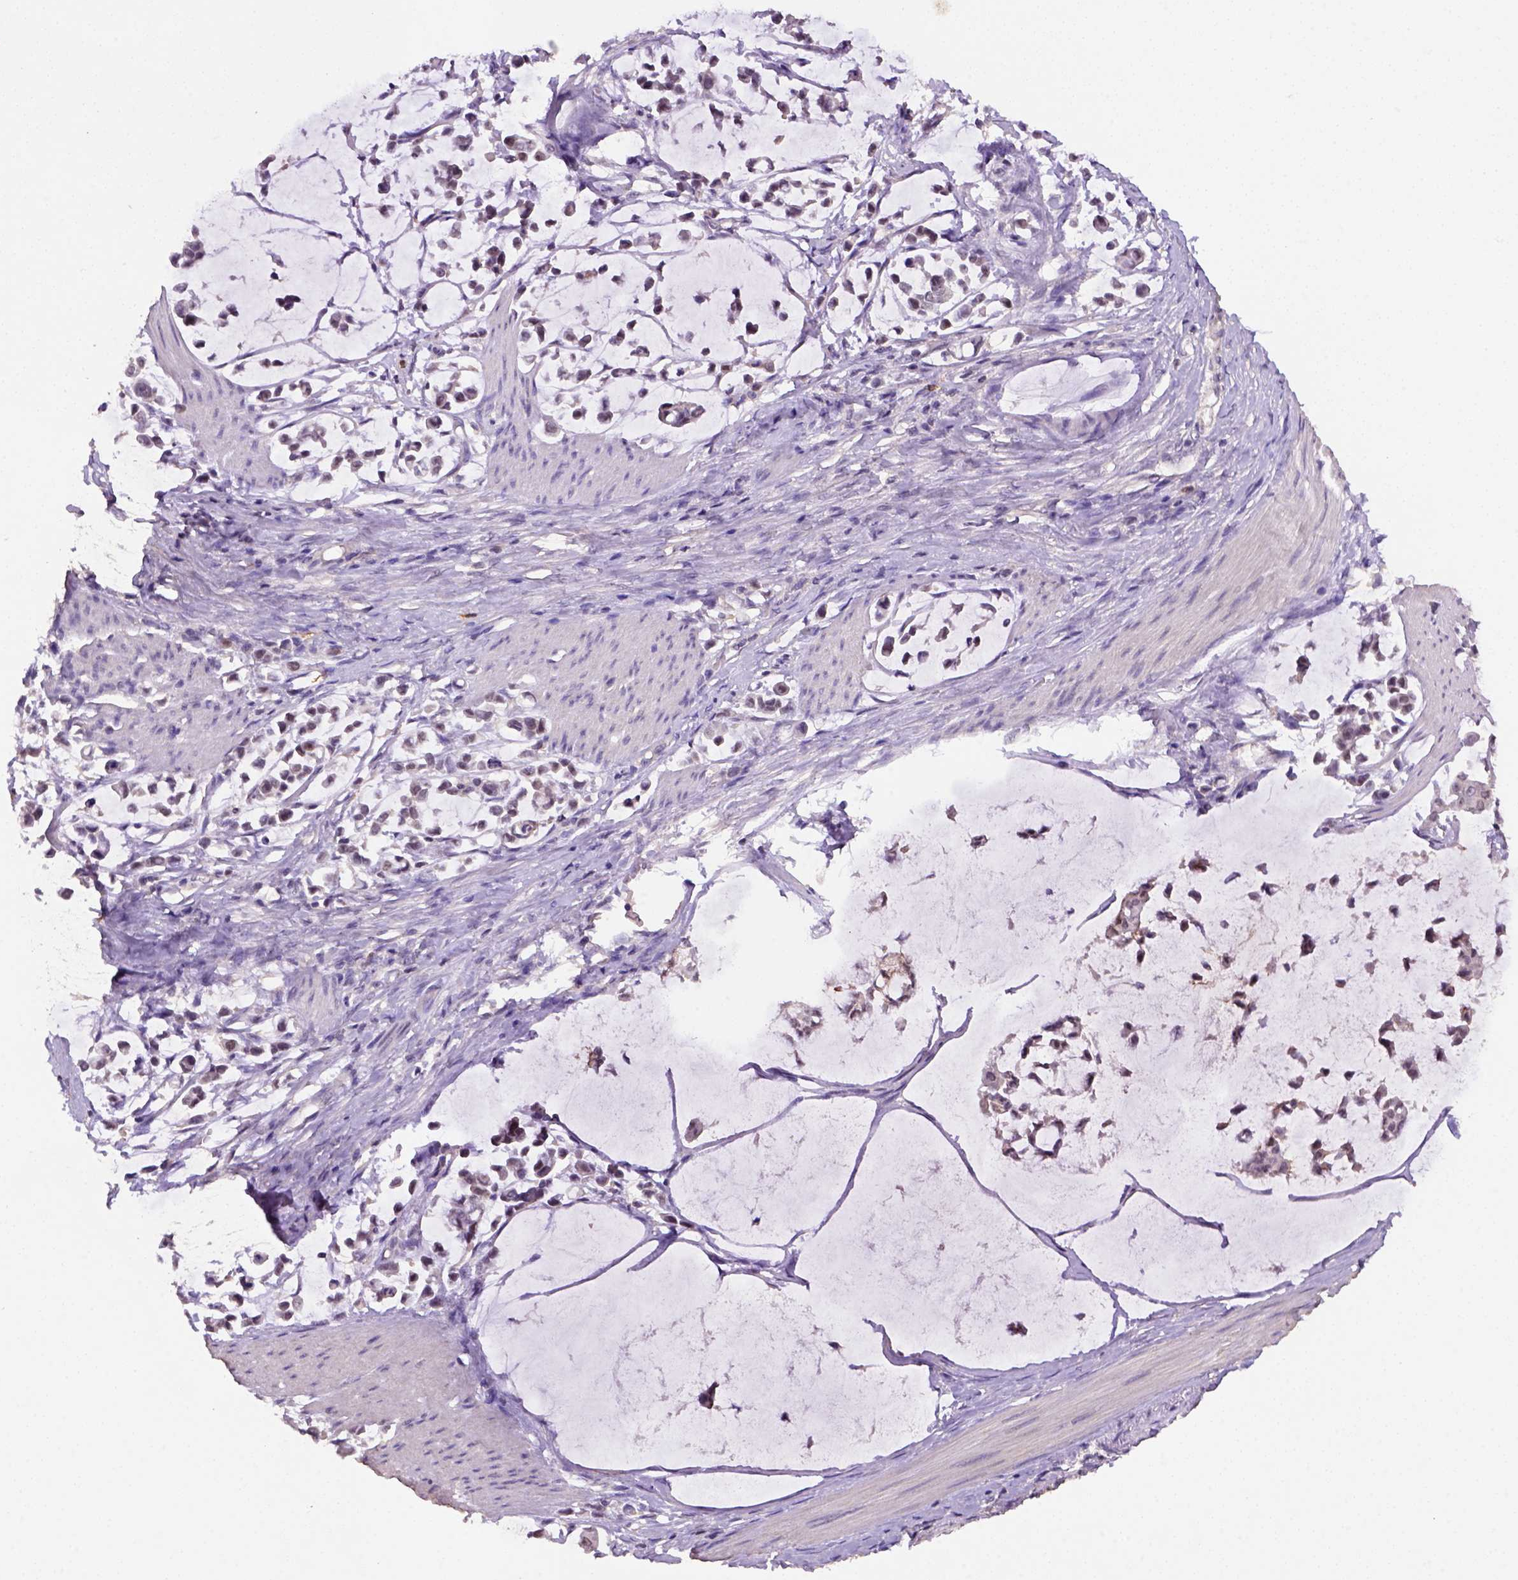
{"staining": {"intensity": "weak", "quantity": "25%-75%", "location": "cytoplasmic/membranous,nuclear"}, "tissue": "stomach cancer", "cell_type": "Tumor cells", "image_type": "cancer", "snomed": [{"axis": "morphology", "description": "Adenocarcinoma, NOS"}, {"axis": "topography", "description": "Stomach"}], "caption": "A low amount of weak cytoplasmic/membranous and nuclear staining is seen in approximately 25%-75% of tumor cells in stomach cancer (adenocarcinoma) tissue.", "gene": "SCML4", "patient": {"sex": "male", "age": 82}}